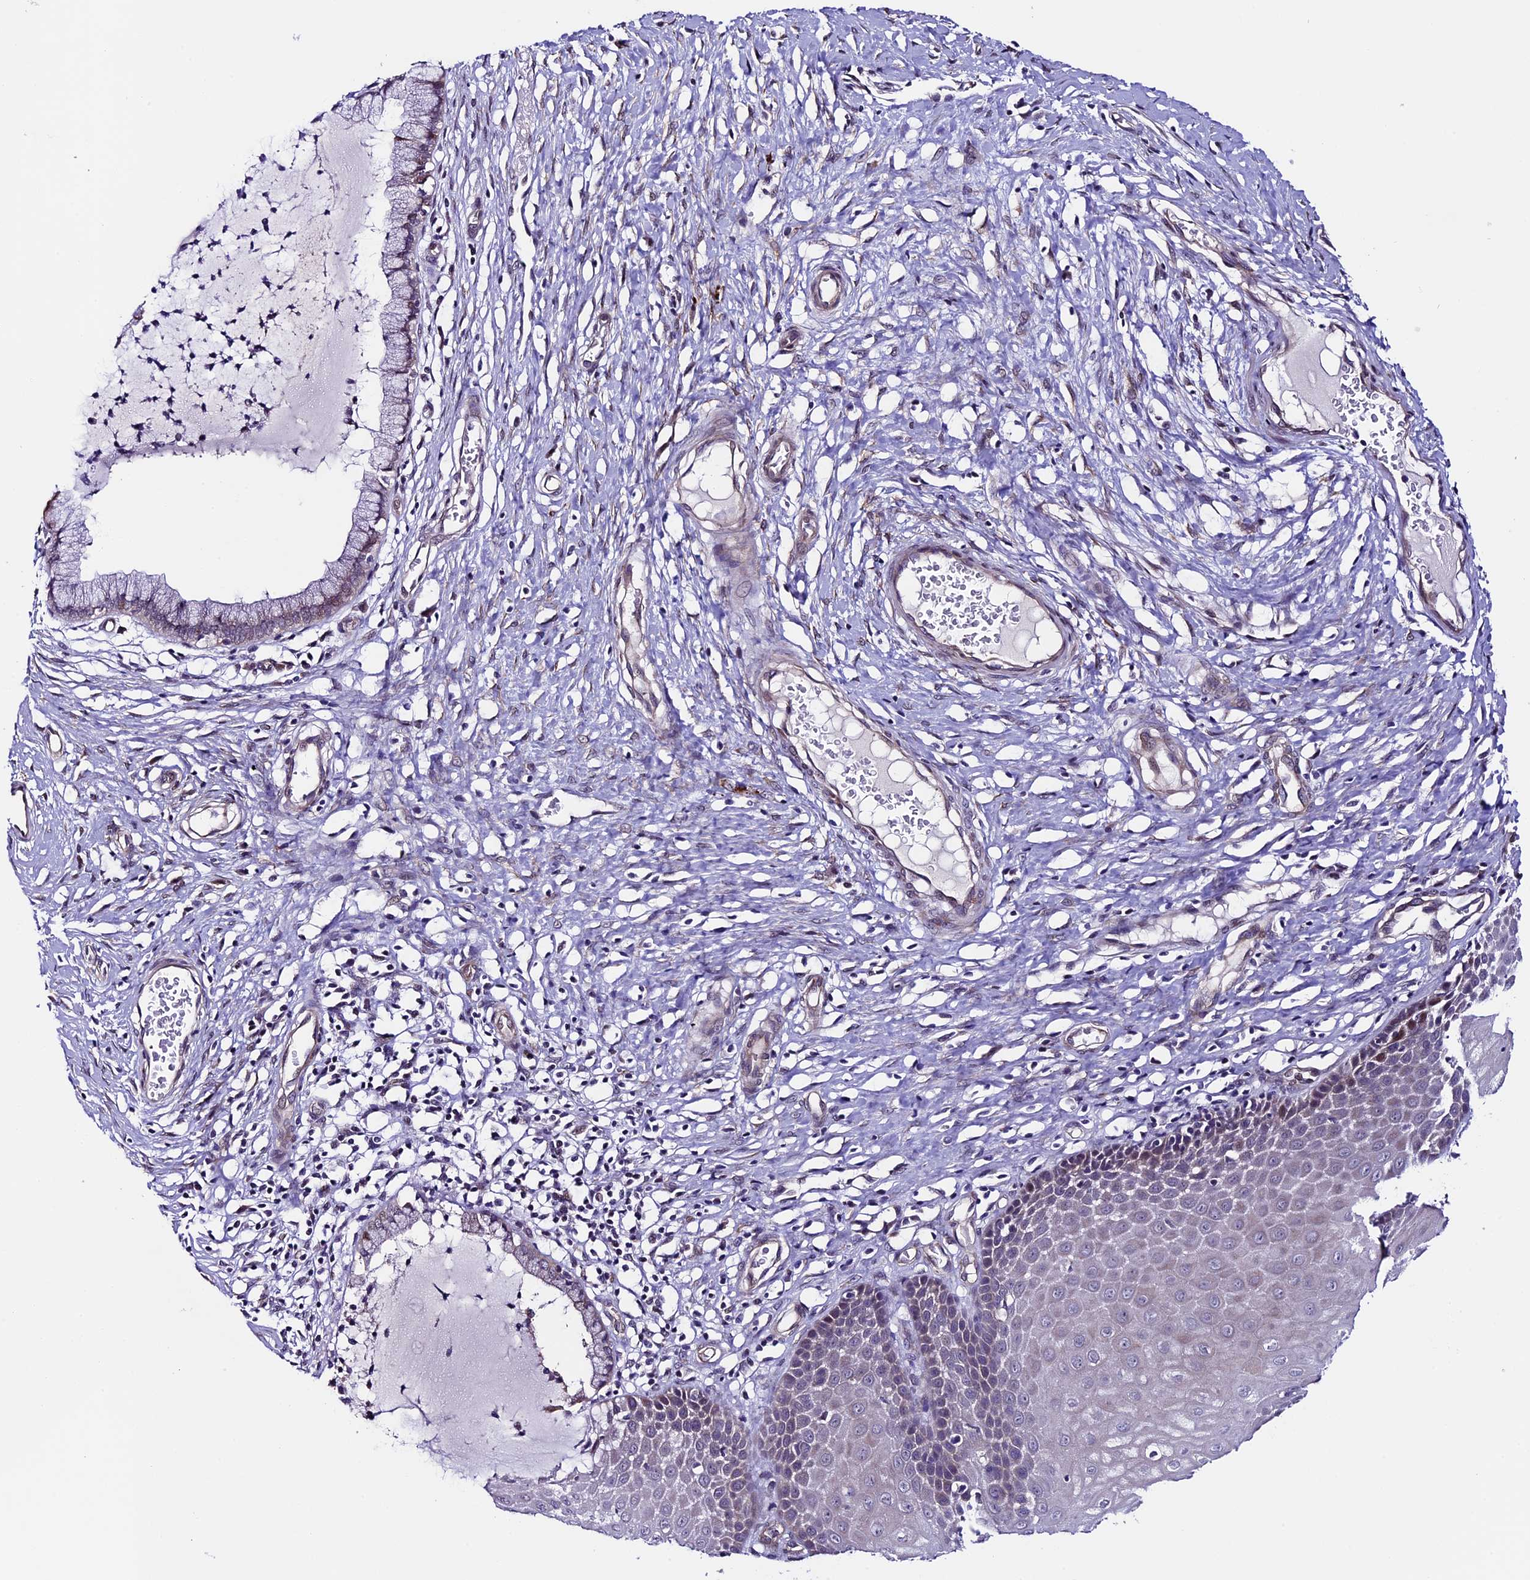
{"staining": {"intensity": "moderate", "quantity": "<25%", "location": "cytoplasmic/membranous"}, "tissue": "cervix", "cell_type": "Glandular cells", "image_type": "normal", "snomed": [{"axis": "morphology", "description": "Normal tissue, NOS"}, {"axis": "topography", "description": "Cervix"}], "caption": "Immunohistochemical staining of unremarkable cervix exhibits moderate cytoplasmic/membranous protein positivity in about <25% of glandular cells. Nuclei are stained in blue.", "gene": "TMEM171", "patient": {"sex": "female", "age": 55}}